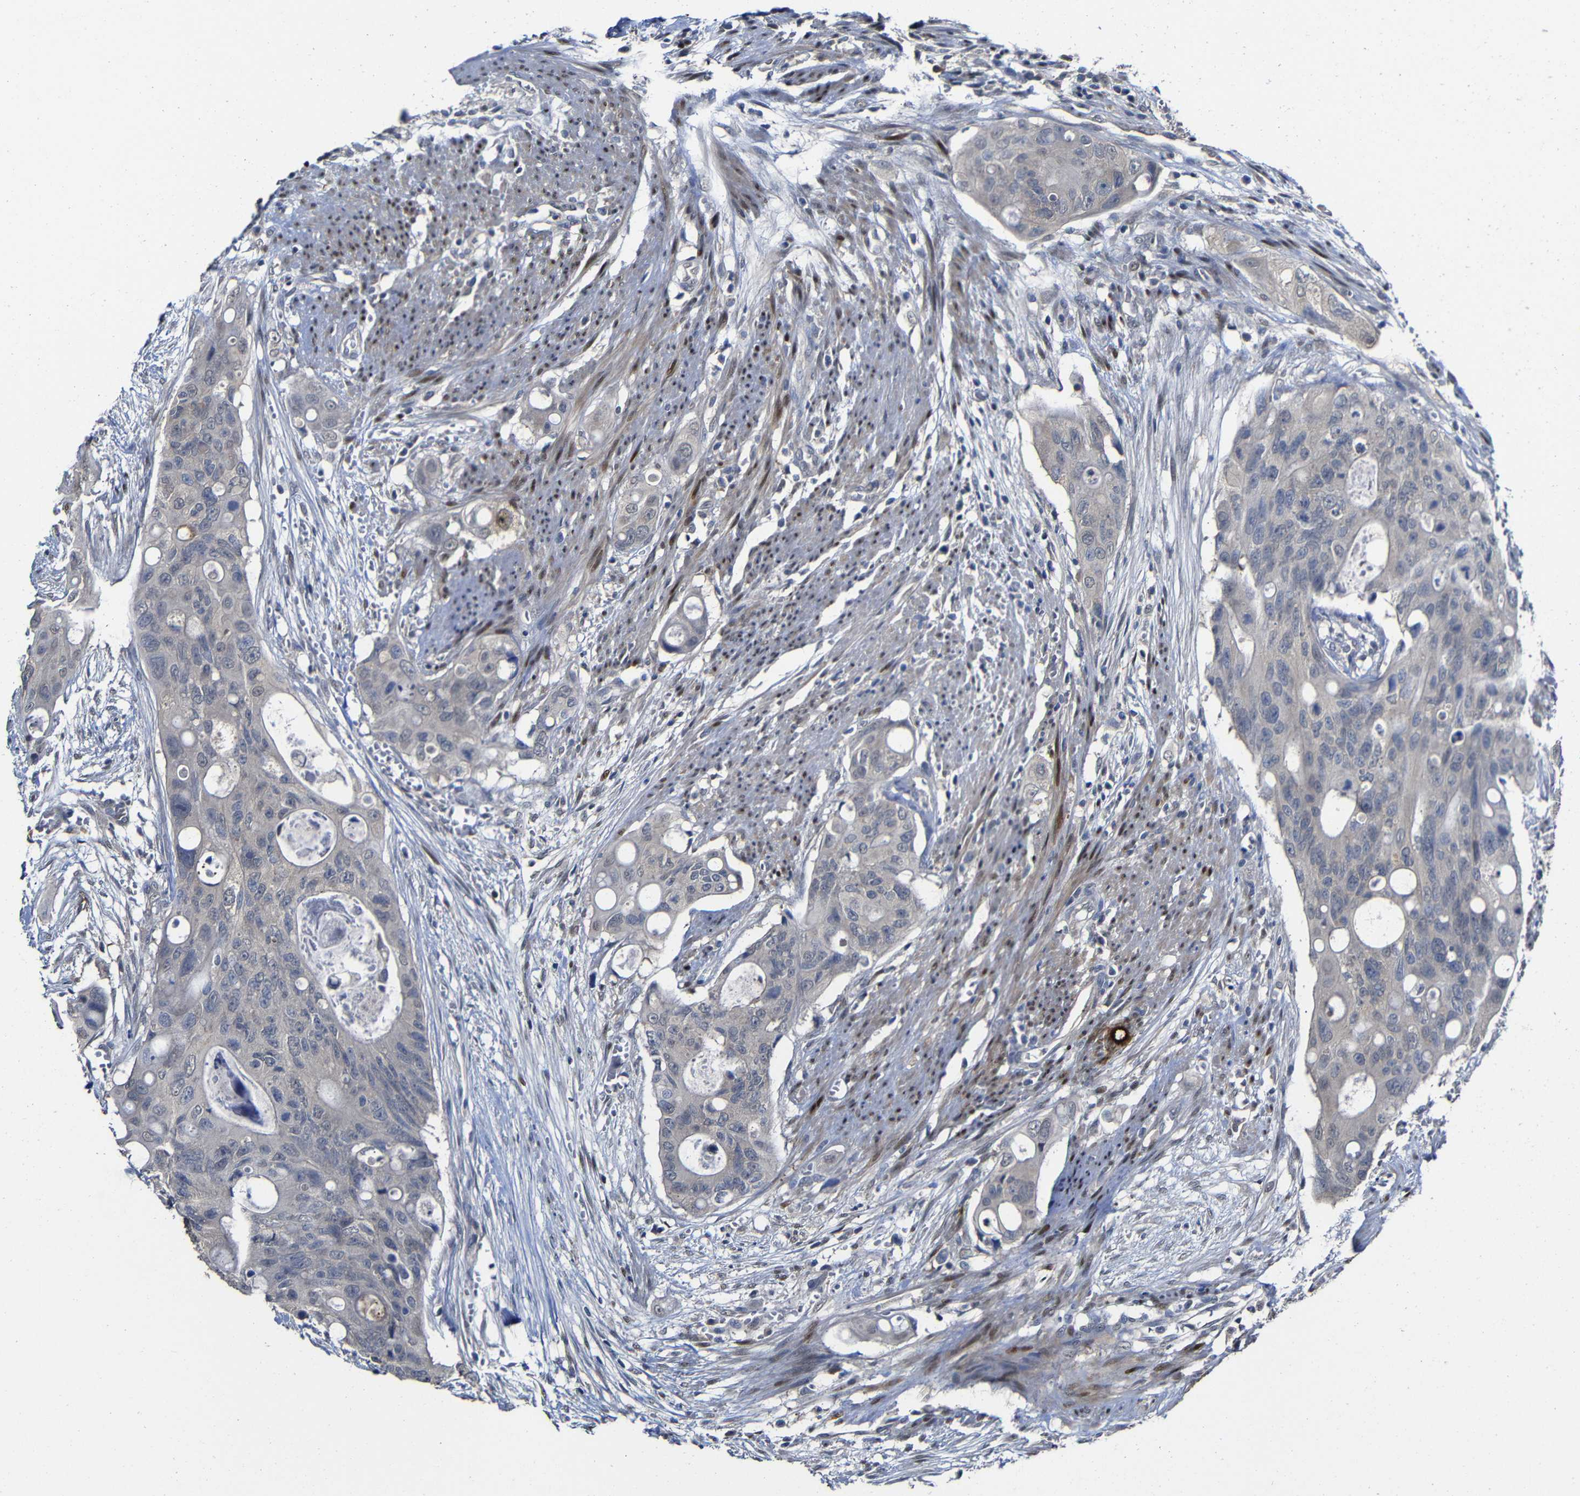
{"staining": {"intensity": "negative", "quantity": "none", "location": "none"}, "tissue": "colorectal cancer", "cell_type": "Tumor cells", "image_type": "cancer", "snomed": [{"axis": "morphology", "description": "Adenocarcinoma, NOS"}, {"axis": "topography", "description": "Colon"}], "caption": "This histopathology image is of colorectal cancer (adenocarcinoma) stained with IHC to label a protein in brown with the nuclei are counter-stained blue. There is no staining in tumor cells. The staining is performed using DAB brown chromogen with nuclei counter-stained in using hematoxylin.", "gene": "ATG12", "patient": {"sex": "female", "age": 57}}